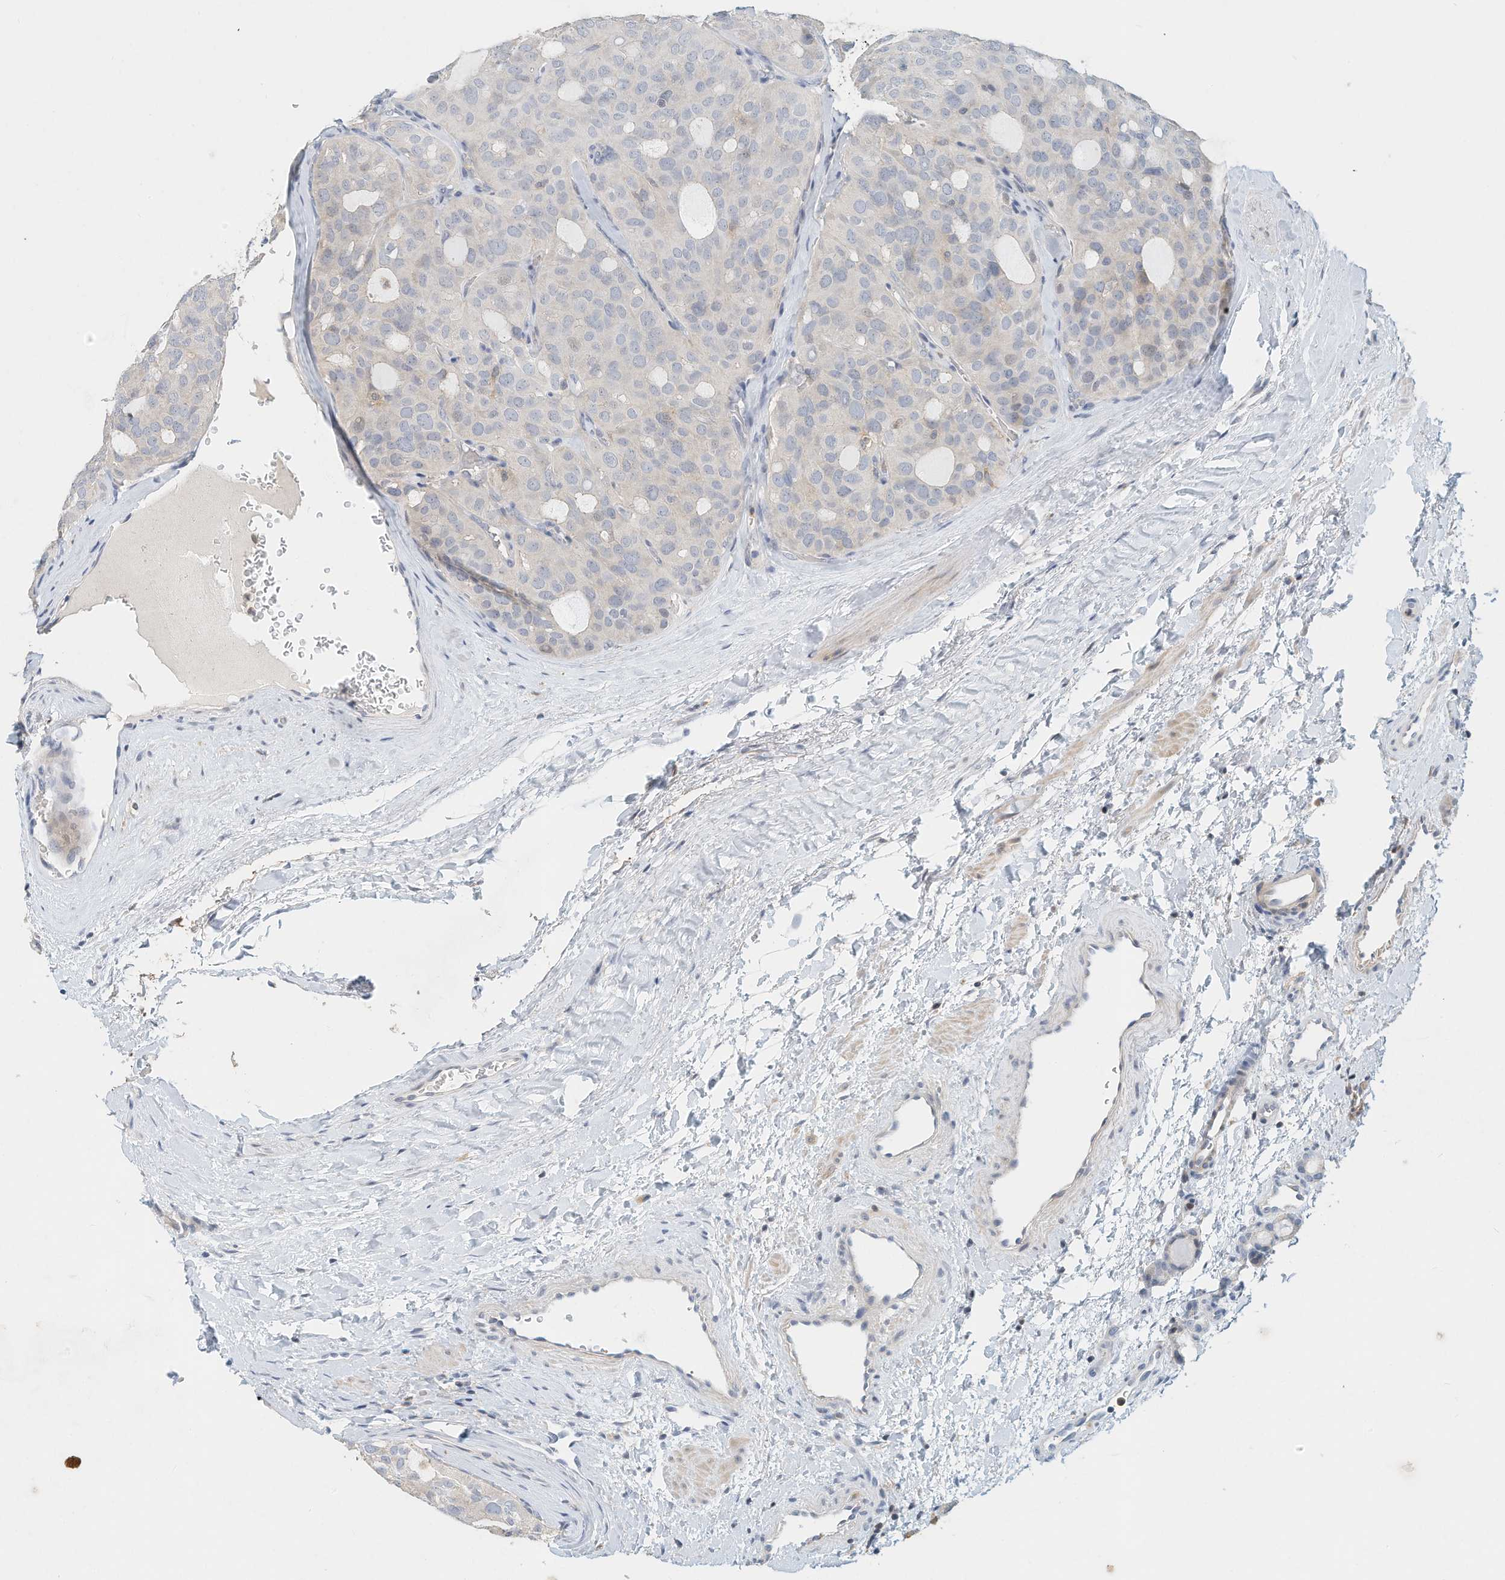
{"staining": {"intensity": "negative", "quantity": "none", "location": "none"}, "tissue": "thyroid cancer", "cell_type": "Tumor cells", "image_type": "cancer", "snomed": [{"axis": "morphology", "description": "Follicular adenoma carcinoma, NOS"}, {"axis": "topography", "description": "Thyroid gland"}], "caption": "Tumor cells are negative for protein expression in human thyroid follicular adenoma carcinoma.", "gene": "MICAL1", "patient": {"sex": "male", "age": 75}}